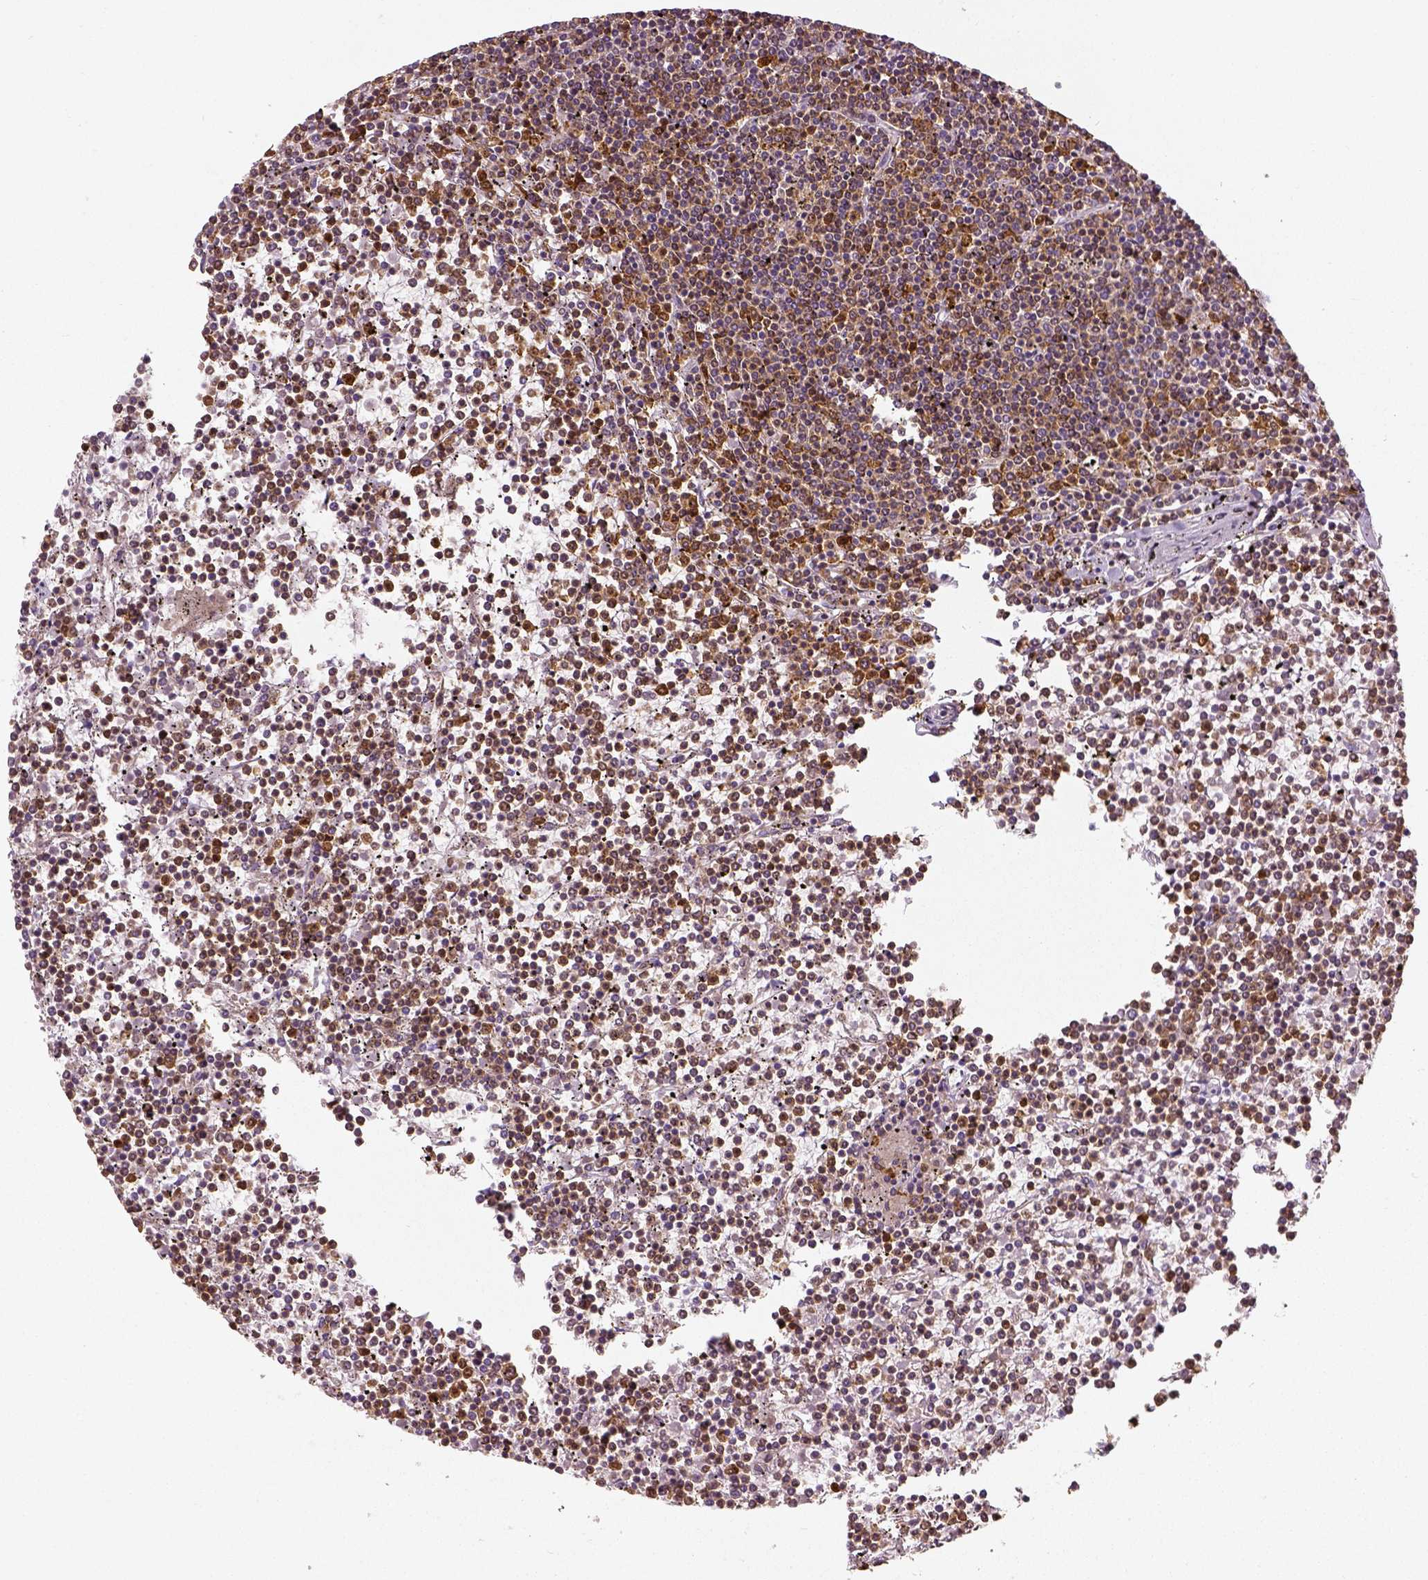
{"staining": {"intensity": "moderate", "quantity": ">75%", "location": "cytoplasmic/membranous"}, "tissue": "lymphoma", "cell_type": "Tumor cells", "image_type": "cancer", "snomed": [{"axis": "morphology", "description": "Malignant lymphoma, non-Hodgkin's type, Low grade"}, {"axis": "topography", "description": "Spleen"}], "caption": "Immunohistochemistry (IHC) of lymphoma exhibits medium levels of moderate cytoplasmic/membranous staining in approximately >75% of tumor cells.", "gene": "PGAM5", "patient": {"sex": "female", "age": 19}}